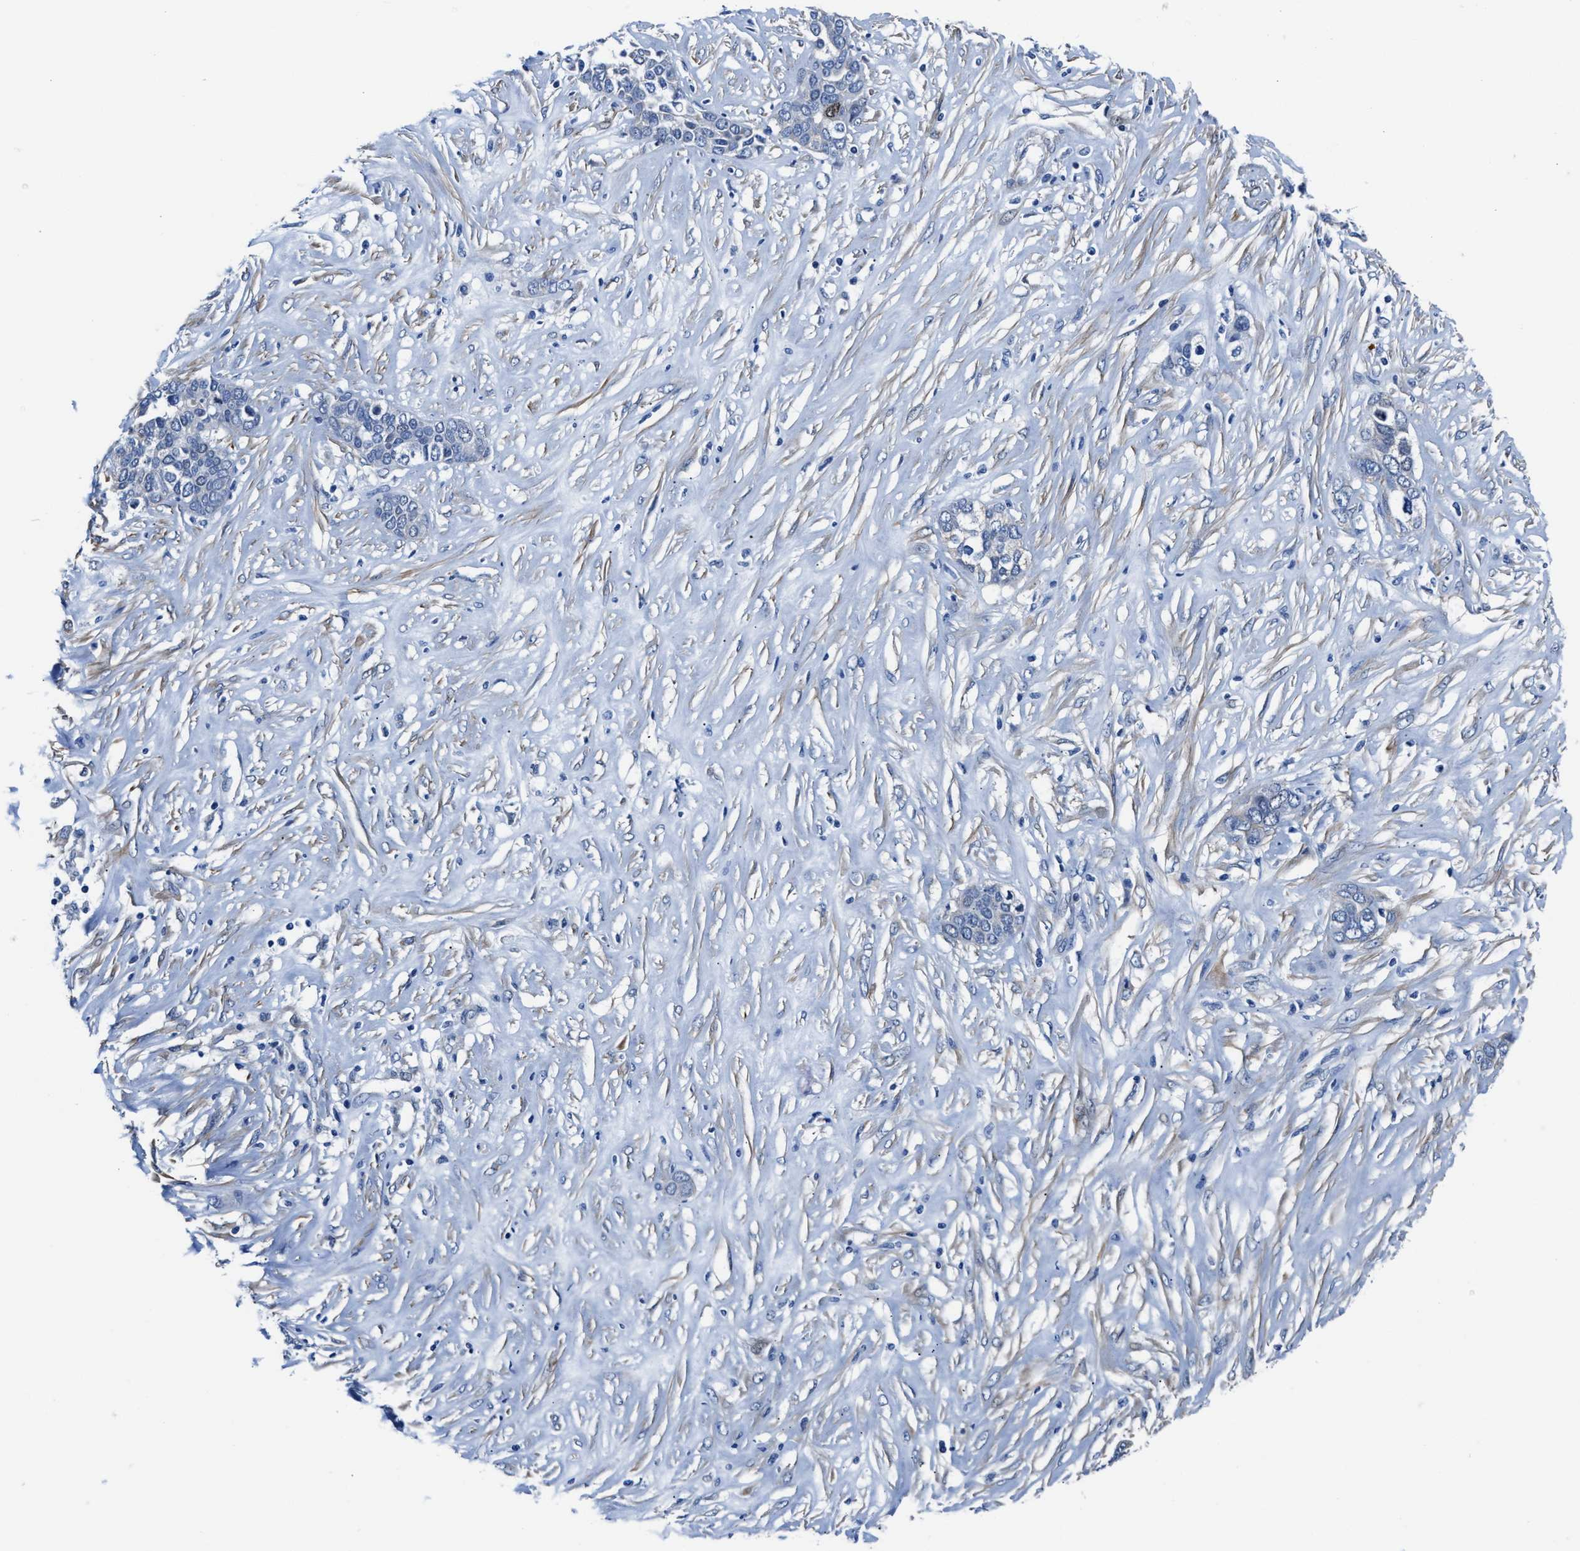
{"staining": {"intensity": "negative", "quantity": "none", "location": "none"}, "tissue": "ovarian cancer", "cell_type": "Tumor cells", "image_type": "cancer", "snomed": [{"axis": "morphology", "description": "Cystadenocarcinoma, serous, NOS"}, {"axis": "topography", "description": "Ovary"}], "caption": "A high-resolution photomicrograph shows immunohistochemistry (IHC) staining of ovarian serous cystadenocarcinoma, which shows no significant staining in tumor cells.", "gene": "PARG", "patient": {"sex": "female", "age": 44}}